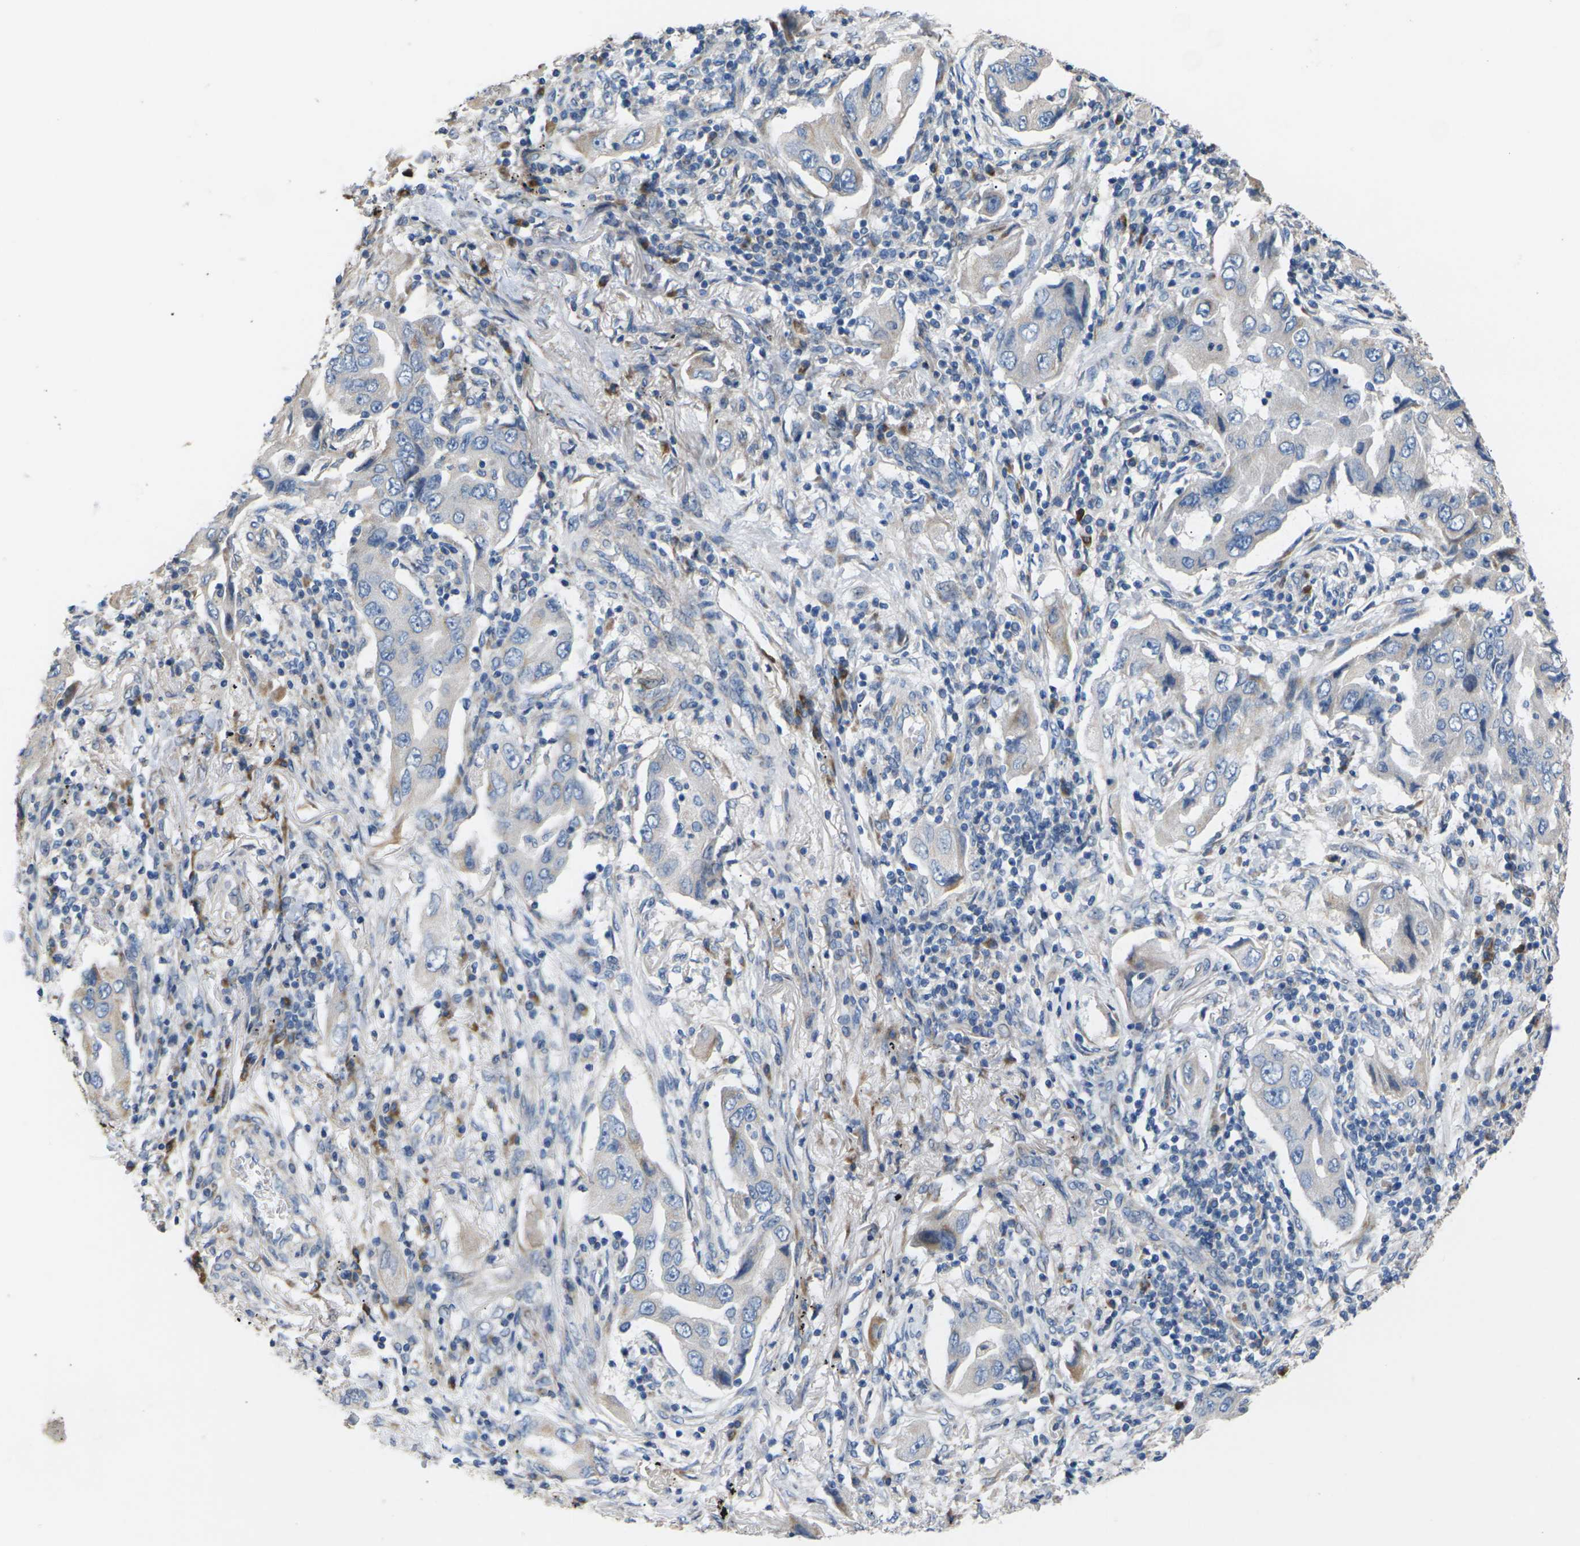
{"staining": {"intensity": "negative", "quantity": "none", "location": "none"}, "tissue": "lung cancer", "cell_type": "Tumor cells", "image_type": "cancer", "snomed": [{"axis": "morphology", "description": "Adenocarcinoma, NOS"}, {"axis": "topography", "description": "Lung"}], "caption": "Adenocarcinoma (lung) stained for a protein using immunohistochemistry (IHC) exhibits no staining tumor cells.", "gene": "KLHDC8B", "patient": {"sex": "female", "age": 65}}